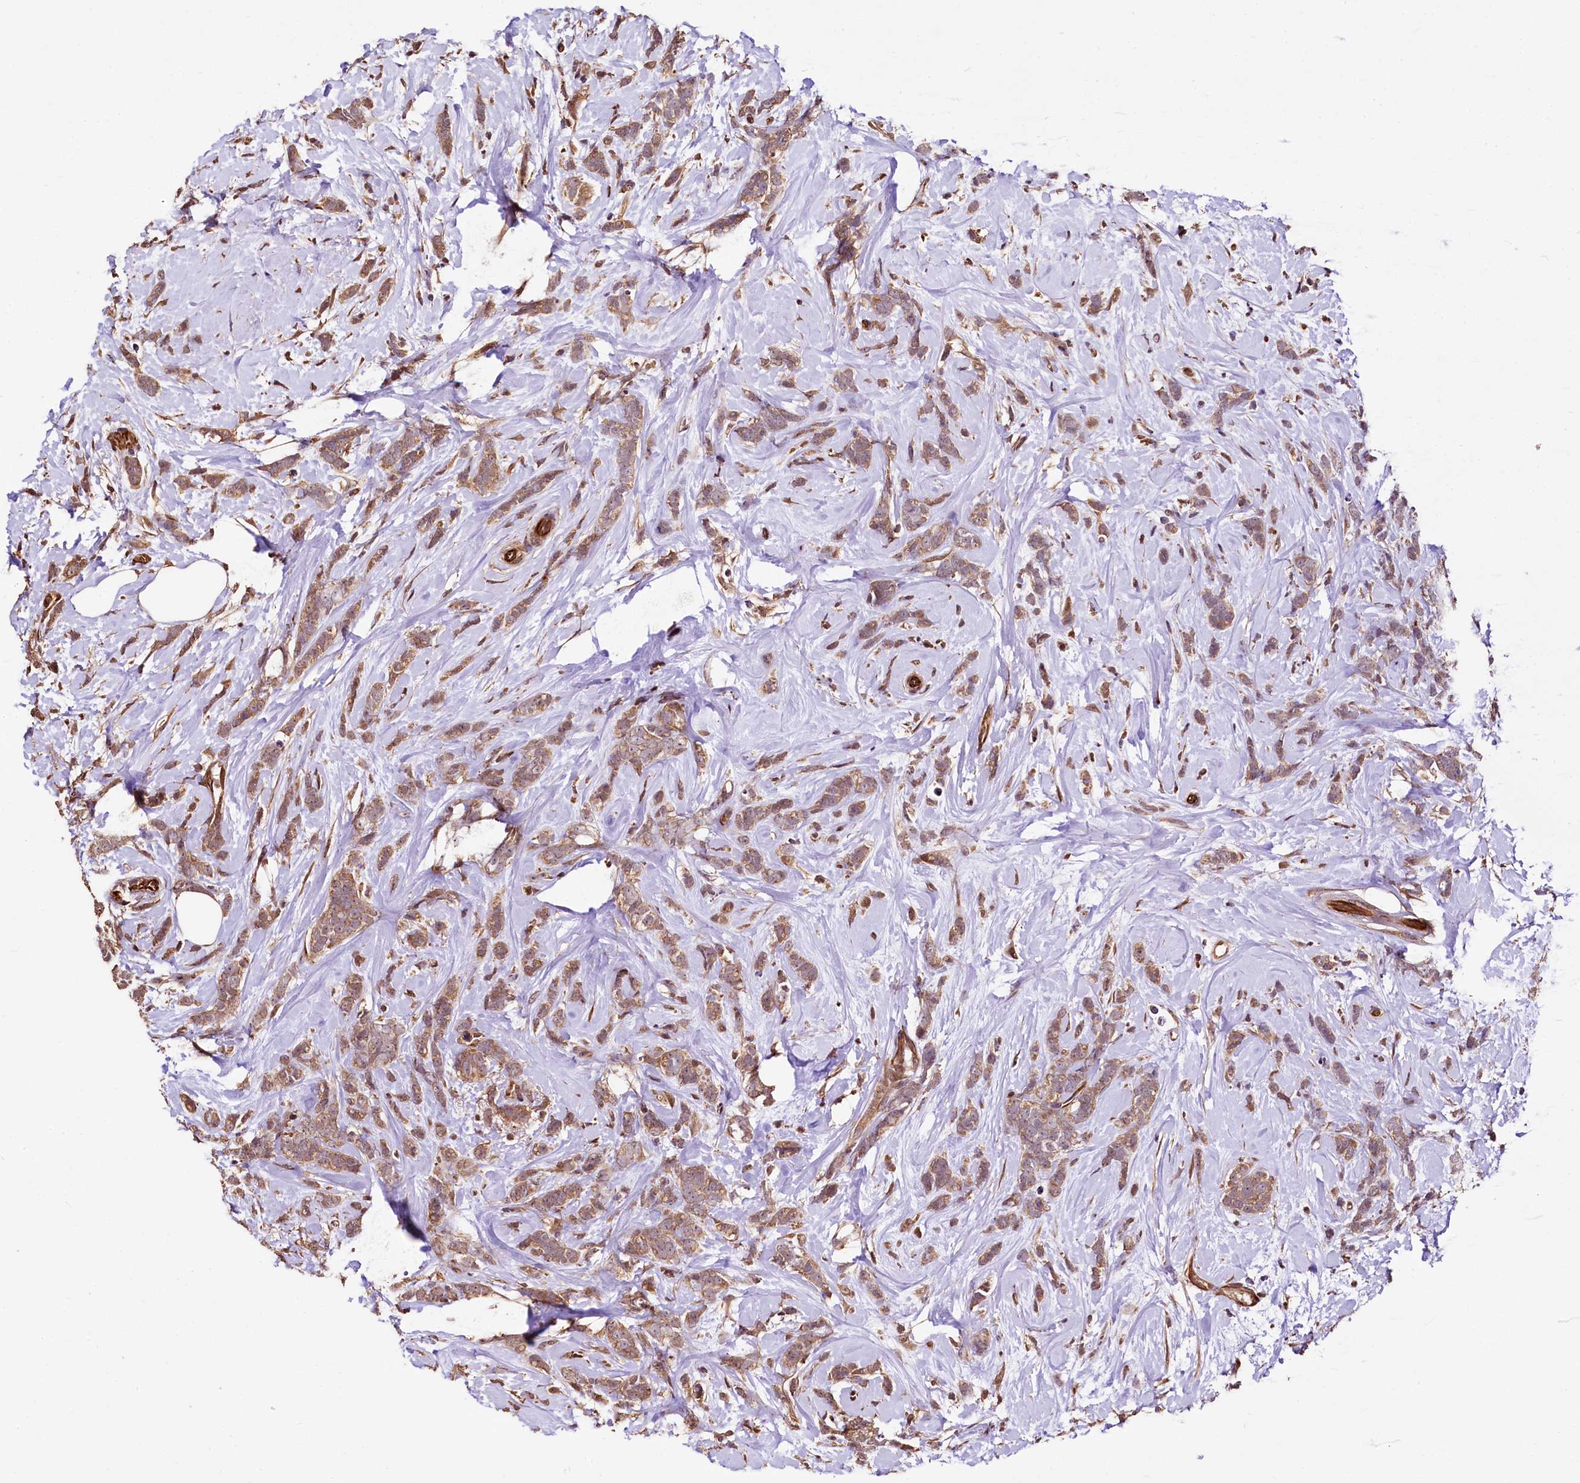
{"staining": {"intensity": "moderate", "quantity": ">75%", "location": "cytoplasmic/membranous"}, "tissue": "breast cancer", "cell_type": "Tumor cells", "image_type": "cancer", "snomed": [{"axis": "morphology", "description": "Lobular carcinoma"}, {"axis": "topography", "description": "Breast"}], "caption": "There is medium levels of moderate cytoplasmic/membranous positivity in tumor cells of breast cancer, as demonstrated by immunohistochemical staining (brown color).", "gene": "TBCEL", "patient": {"sex": "female", "age": 58}}